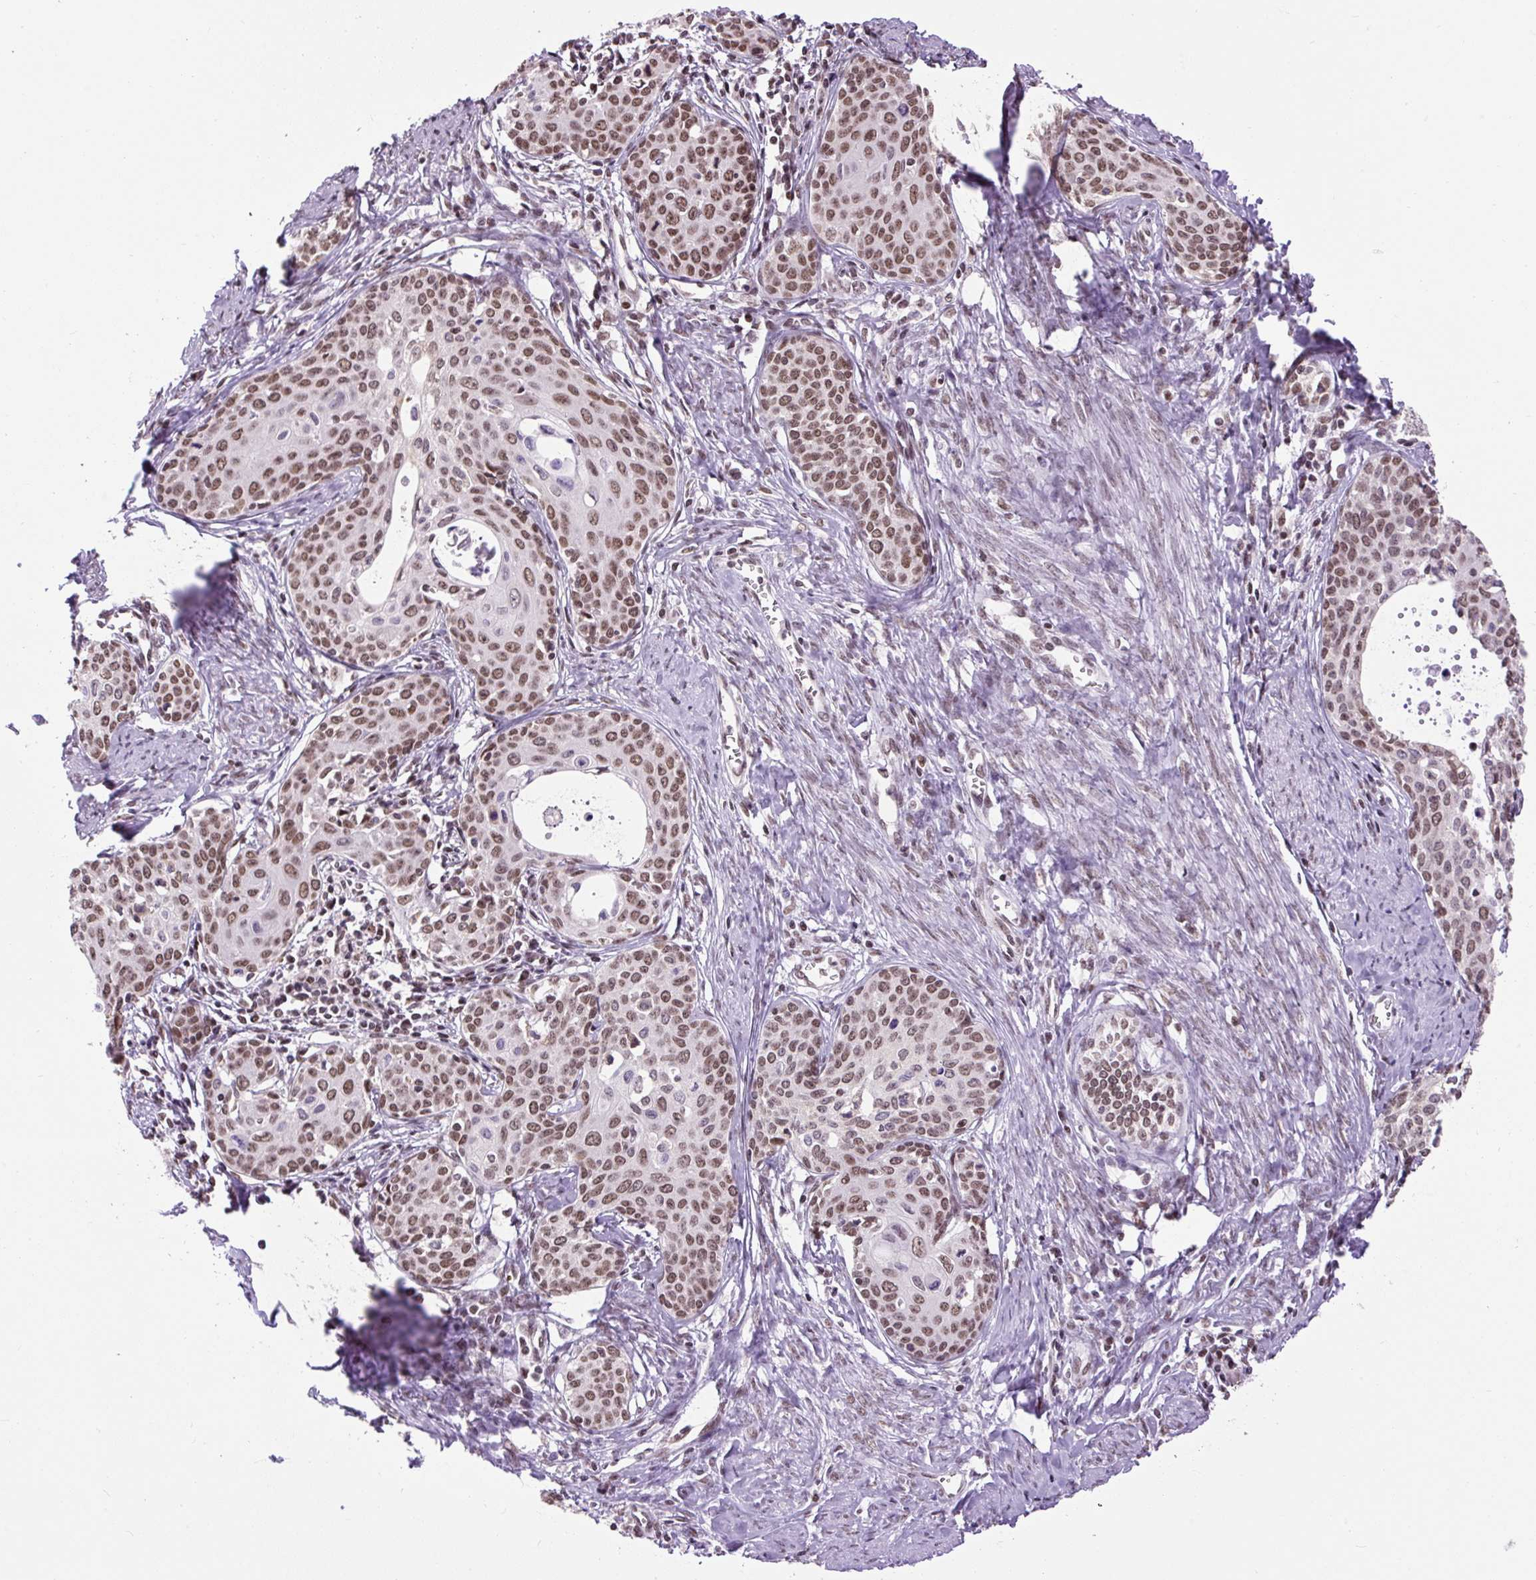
{"staining": {"intensity": "moderate", "quantity": ">75%", "location": "nuclear"}, "tissue": "cervical cancer", "cell_type": "Tumor cells", "image_type": "cancer", "snomed": [{"axis": "morphology", "description": "Squamous cell carcinoma, NOS"}, {"axis": "morphology", "description": "Adenocarcinoma, NOS"}, {"axis": "topography", "description": "Cervix"}], "caption": "The histopathology image exhibits a brown stain indicating the presence of a protein in the nuclear of tumor cells in cervical cancer.", "gene": "ZNF672", "patient": {"sex": "female", "age": 52}}